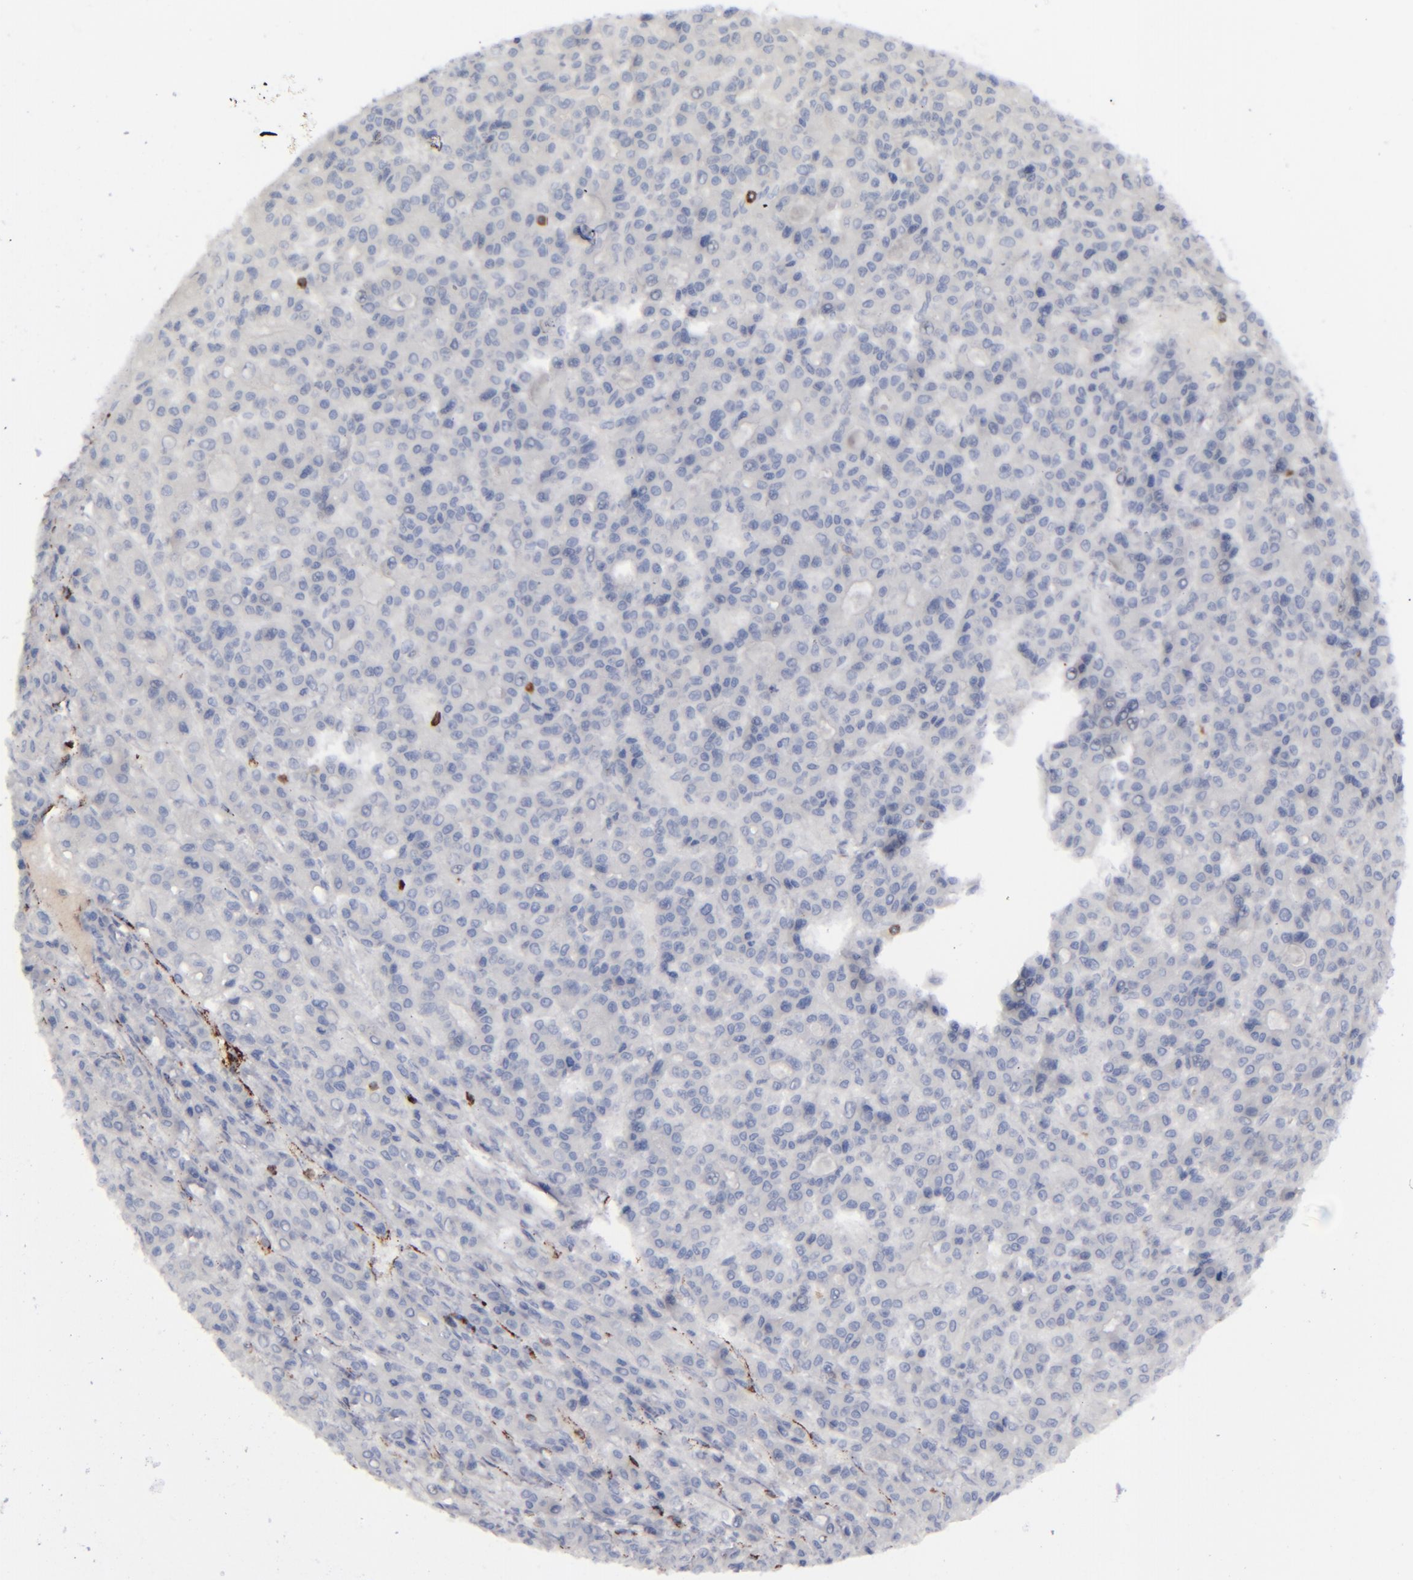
{"staining": {"intensity": "negative", "quantity": "none", "location": "none"}, "tissue": "liver cancer", "cell_type": "Tumor cells", "image_type": "cancer", "snomed": [{"axis": "morphology", "description": "Carcinoma, Hepatocellular, NOS"}, {"axis": "topography", "description": "Liver"}], "caption": "Tumor cells are negative for brown protein staining in liver cancer (hepatocellular carcinoma).", "gene": "CD27", "patient": {"sex": "male", "age": 70}}